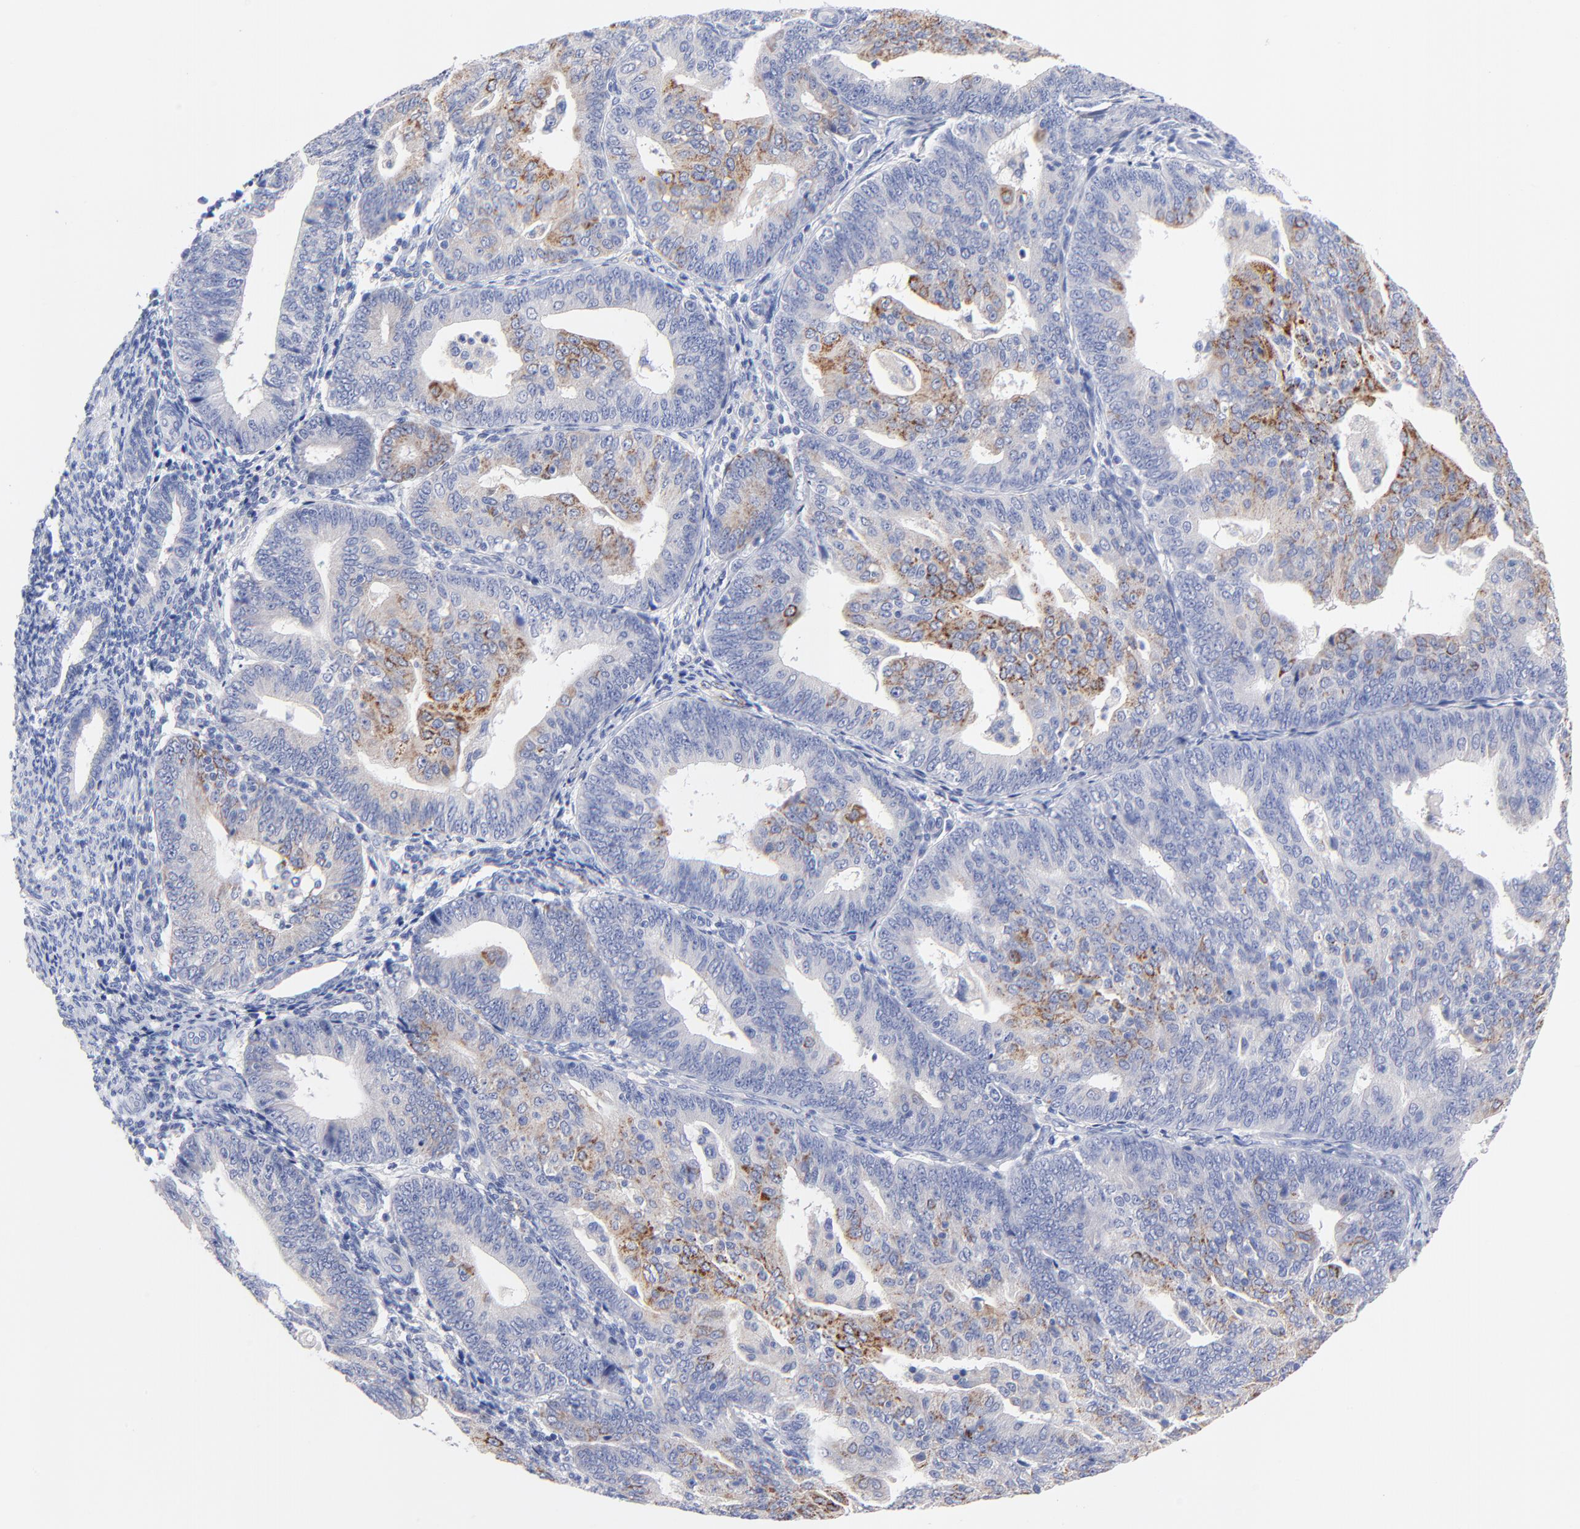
{"staining": {"intensity": "moderate", "quantity": "<25%", "location": "cytoplasmic/membranous"}, "tissue": "endometrial cancer", "cell_type": "Tumor cells", "image_type": "cancer", "snomed": [{"axis": "morphology", "description": "Adenocarcinoma, NOS"}, {"axis": "topography", "description": "Endometrium"}], "caption": "Tumor cells display low levels of moderate cytoplasmic/membranous positivity in about <25% of cells in human adenocarcinoma (endometrial).", "gene": "FBXO10", "patient": {"sex": "female", "age": 56}}